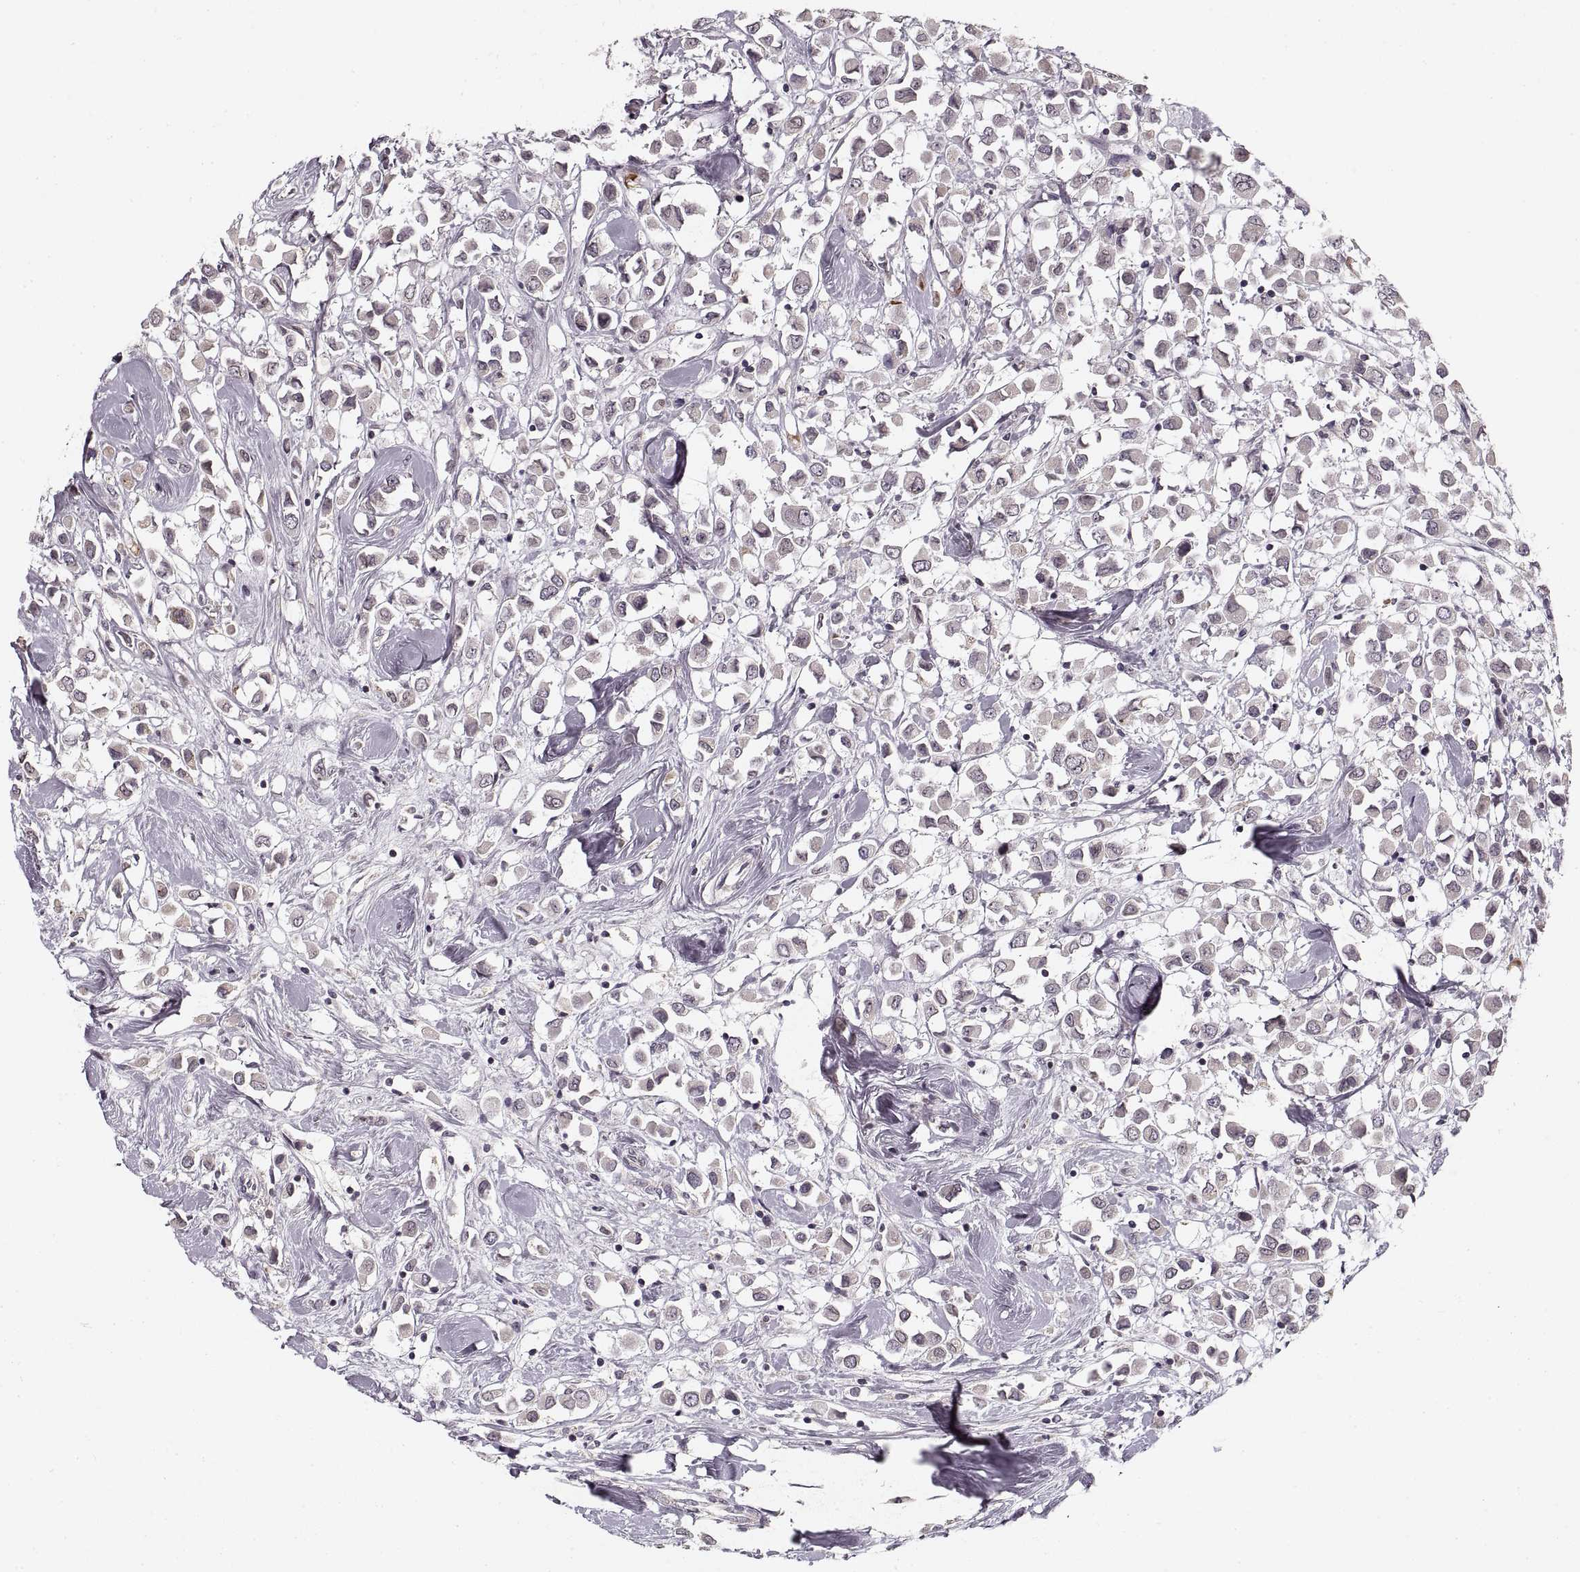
{"staining": {"intensity": "negative", "quantity": "none", "location": "none"}, "tissue": "breast cancer", "cell_type": "Tumor cells", "image_type": "cancer", "snomed": [{"axis": "morphology", "description": "Duct carcinoma"}, {"axis": "topography", "description": "Breast"}], "caption": "High power microscopy image of an immunohistochemistry (IHC) photomicrograph of breast infiltrating ductal carcinoma, revealing no significant positivity in tumor cells.", "gene": "ASIC3", "patient": {"sex": "female", "age": 61}}